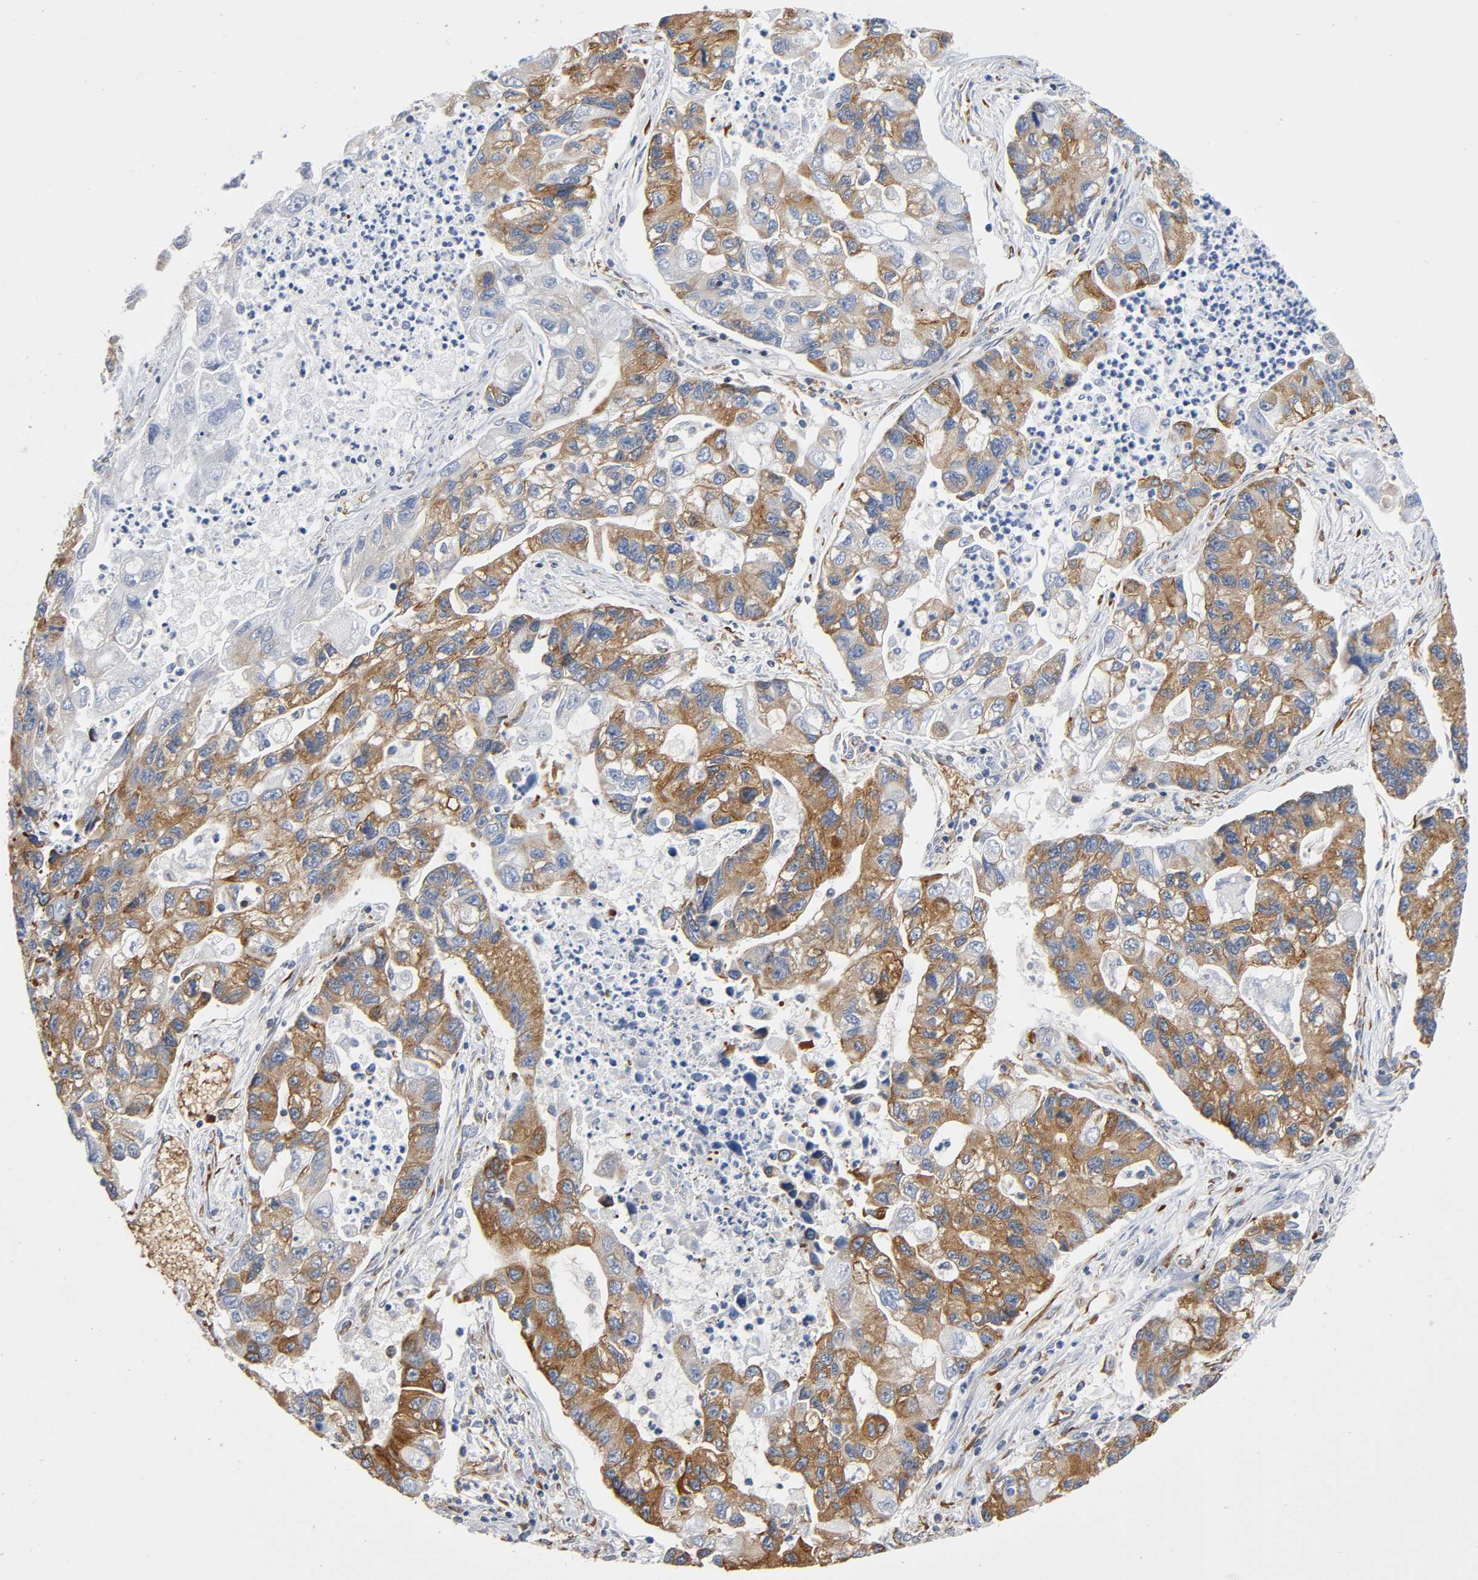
{"staining": {"intensity": "moderate", "quantity": ">75%", "location": "cytoplasmic/membranous"}, "tissue": "lung cancer", "cell_type": "Tumor cells", "image_type": "cancer", "snomed": [{"axis": "morphology", "description": "Adenocarcinoma, NOS"}, {"axis": "topography", "description": "Lung"}], "caption": "Immunohistochemical staining of human adenocarcinoma (lung) displays medium levels of moderate cytoplasmic/membranous expression in approximately >75% of tumor cells.", "gene": "UCKL1", "patient": {"sex": "female", "age": 51}}